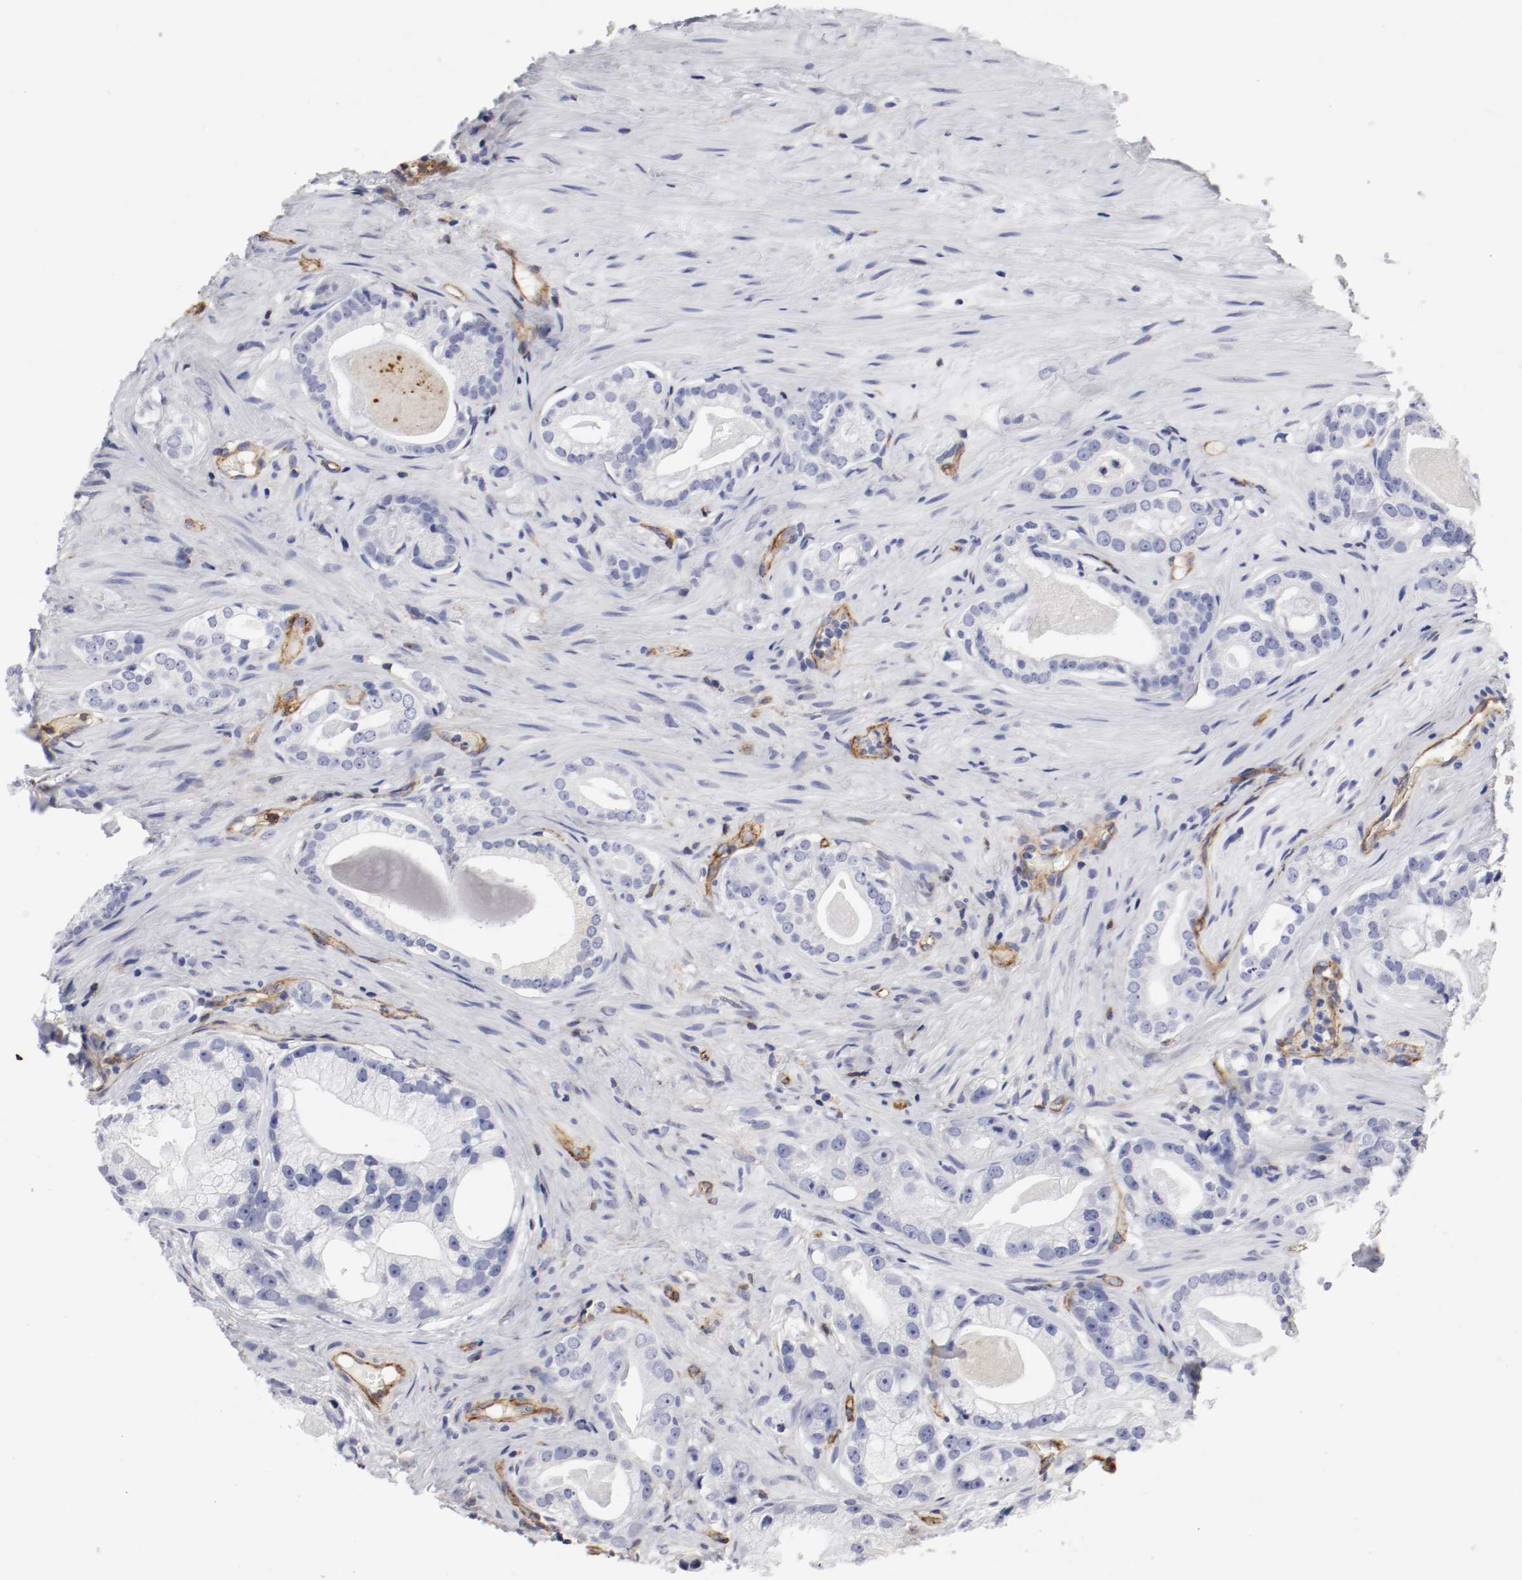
{"staining": {"intensity": "weak", "quantity": "<25%", "location": "cytoplasmic/membranous"}, "tissue": "prostate cancer", "cell_type": "Tumor cells", "image_type": "cancer", "snomed": [{"axis": "morphology", "description": "Adenocarcinoma, Low grade"}, {"axis": "topography", "description": "Prostate"}], "caption": "Immunohistochemistry (IHC) image of human prostate cancer stained for a protein (brown), which demonstrates no staining in tumor cells.", "gene": "IFITM1", "patient": {"sex": "male", "age": 59}}